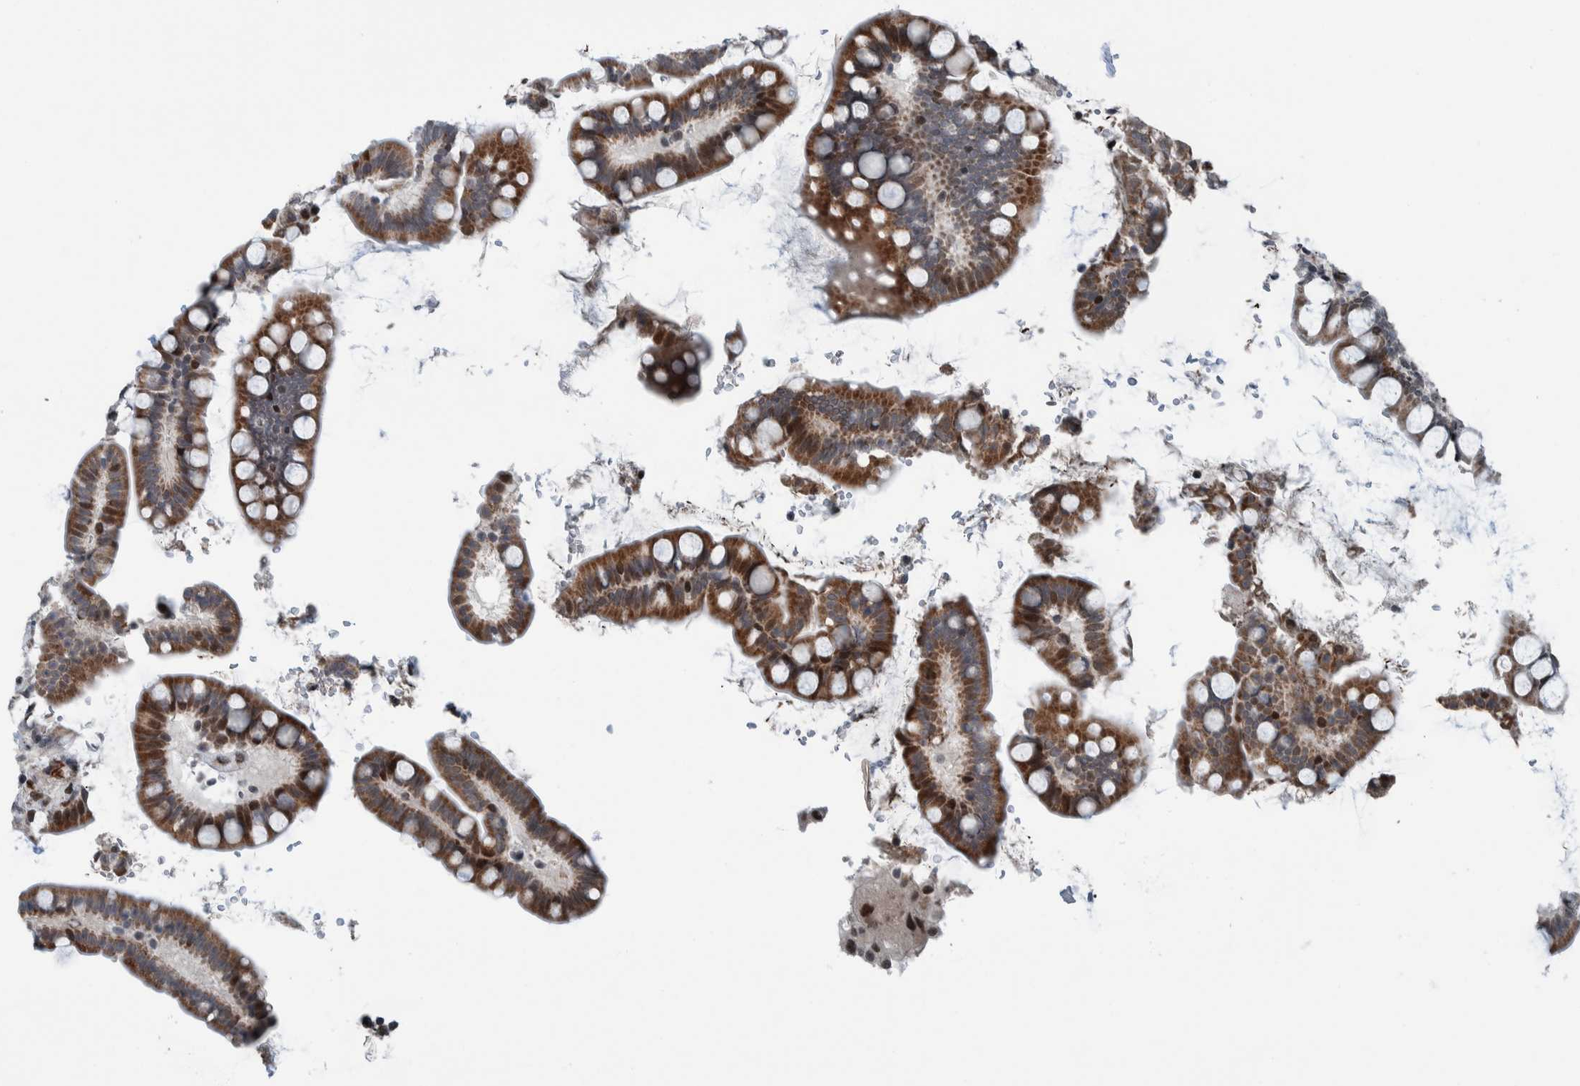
{"staining": {"intensity": "moderate", "quantity": "25%-75%", "location": "cytoplasmic/membranous,nuclear"}, "tissue": "small intestine", "cell_type": "Glandular cells", "image_type": "normal", "snomed": [{"axis": "morphology", "description": "Normal tissue, NOS"}, {"axis": "topography", "description": "Smooth muscle"}, {"axis": "topography", "description": "Small intestine"}], "caption": "Immunohistochemistry of benign small intestine shows medium levels of moderate cytoplasmic/membranous,nuclear positivity in approximately 25%-75% of glandular cells. (brown staining indicates protein expression, while blue staining denotes nuclei).", "gene": "ZNF366", "patient": {"sex": "female", "age": 84}}